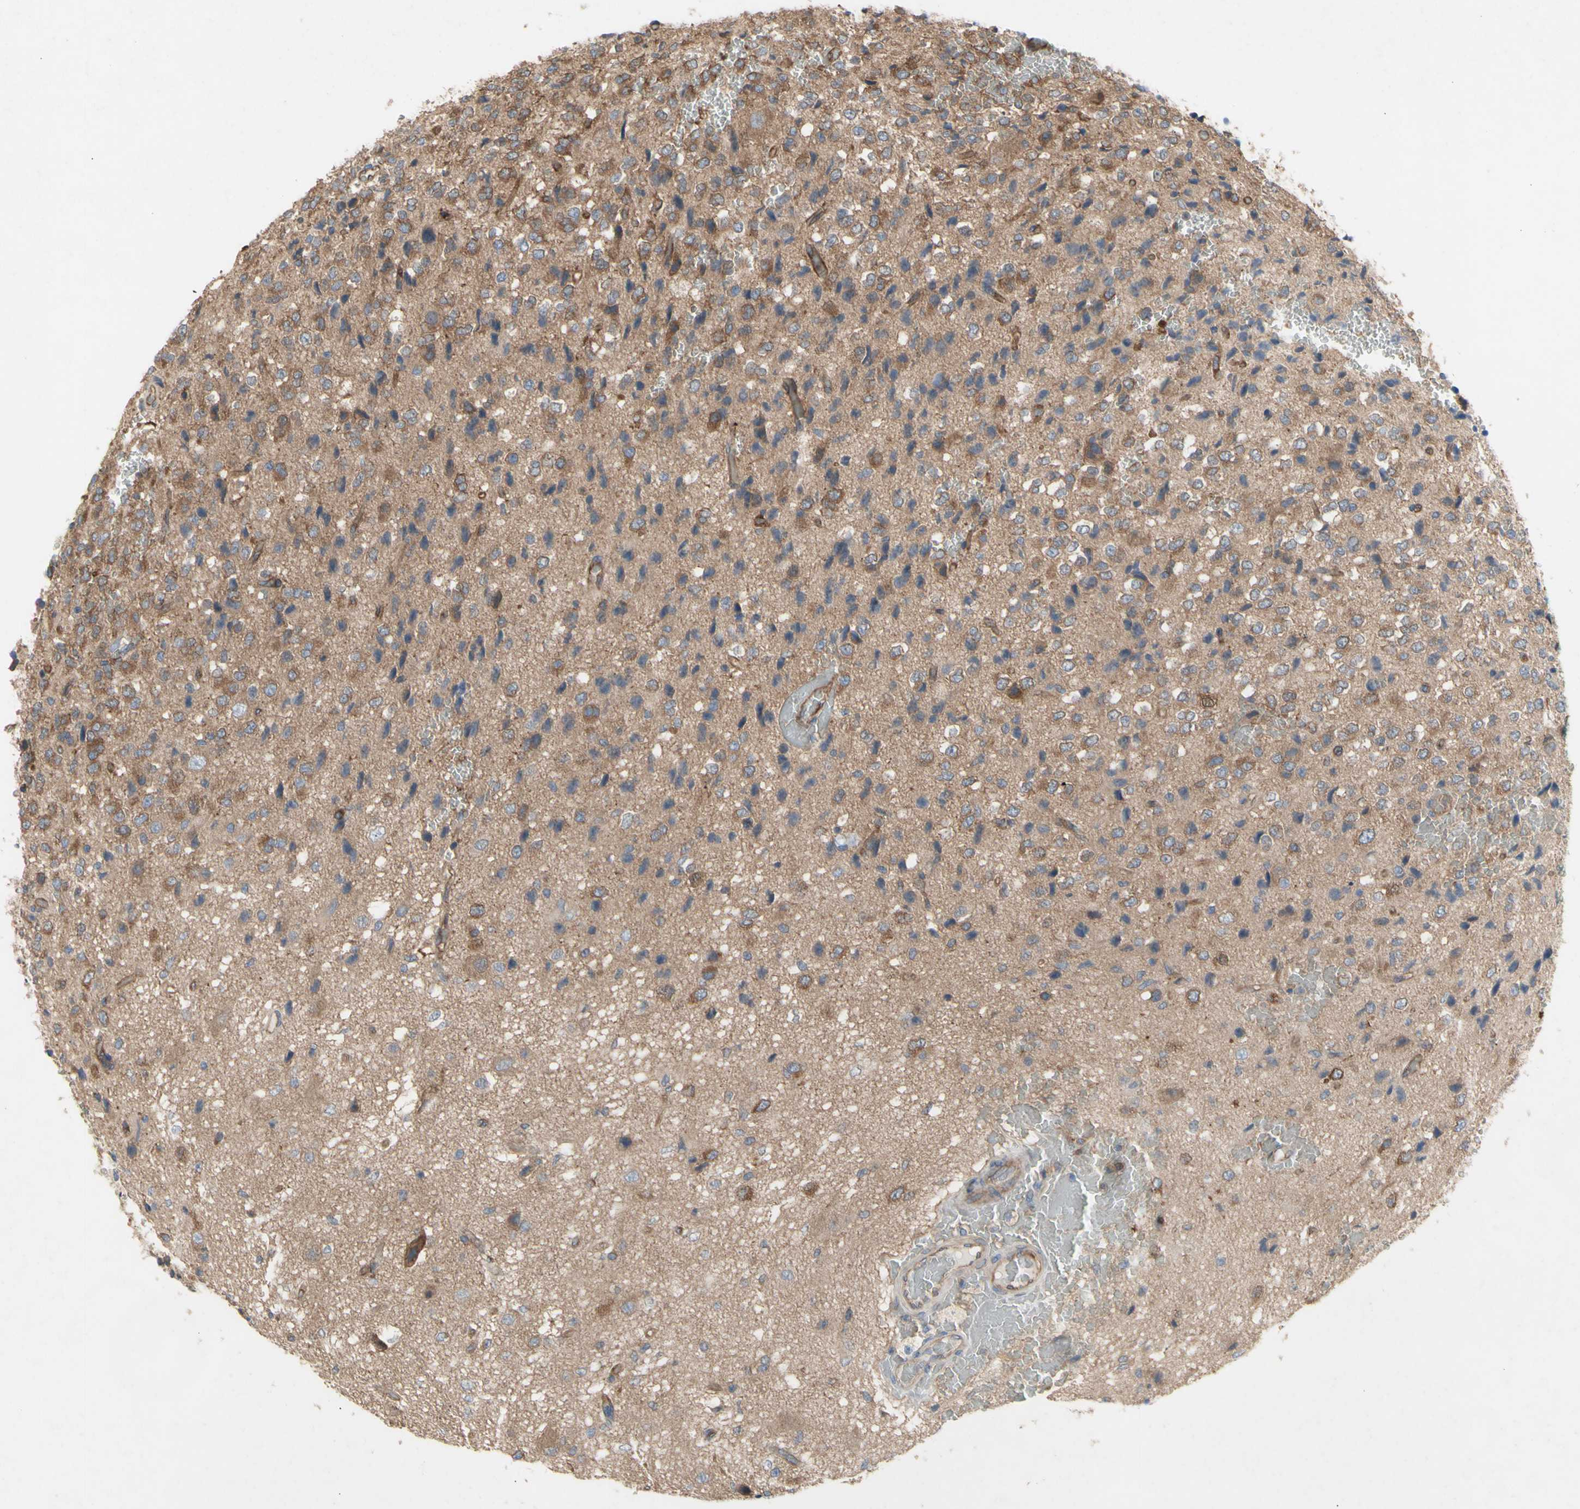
{"staining": {"intensity": "moderate", "quantity": "25%-75%", "location": "cytoplasmic/membranous"}, "tissue": "glioma", "cell_type": "Tumor cells", "image_type": "cancer", "snomed": [{"axis": "morphology", "description": "Glioma, malignant, High grade"}, {"axis": "topography", "description": "pancreas cauda"}], "caption": "Glioma stained for a protein demonstrates moderate cytoplasmic/membranous positivity in tumor cells.", "gene": "KLC1", "patient": {"sex": "male", "age": 60}}